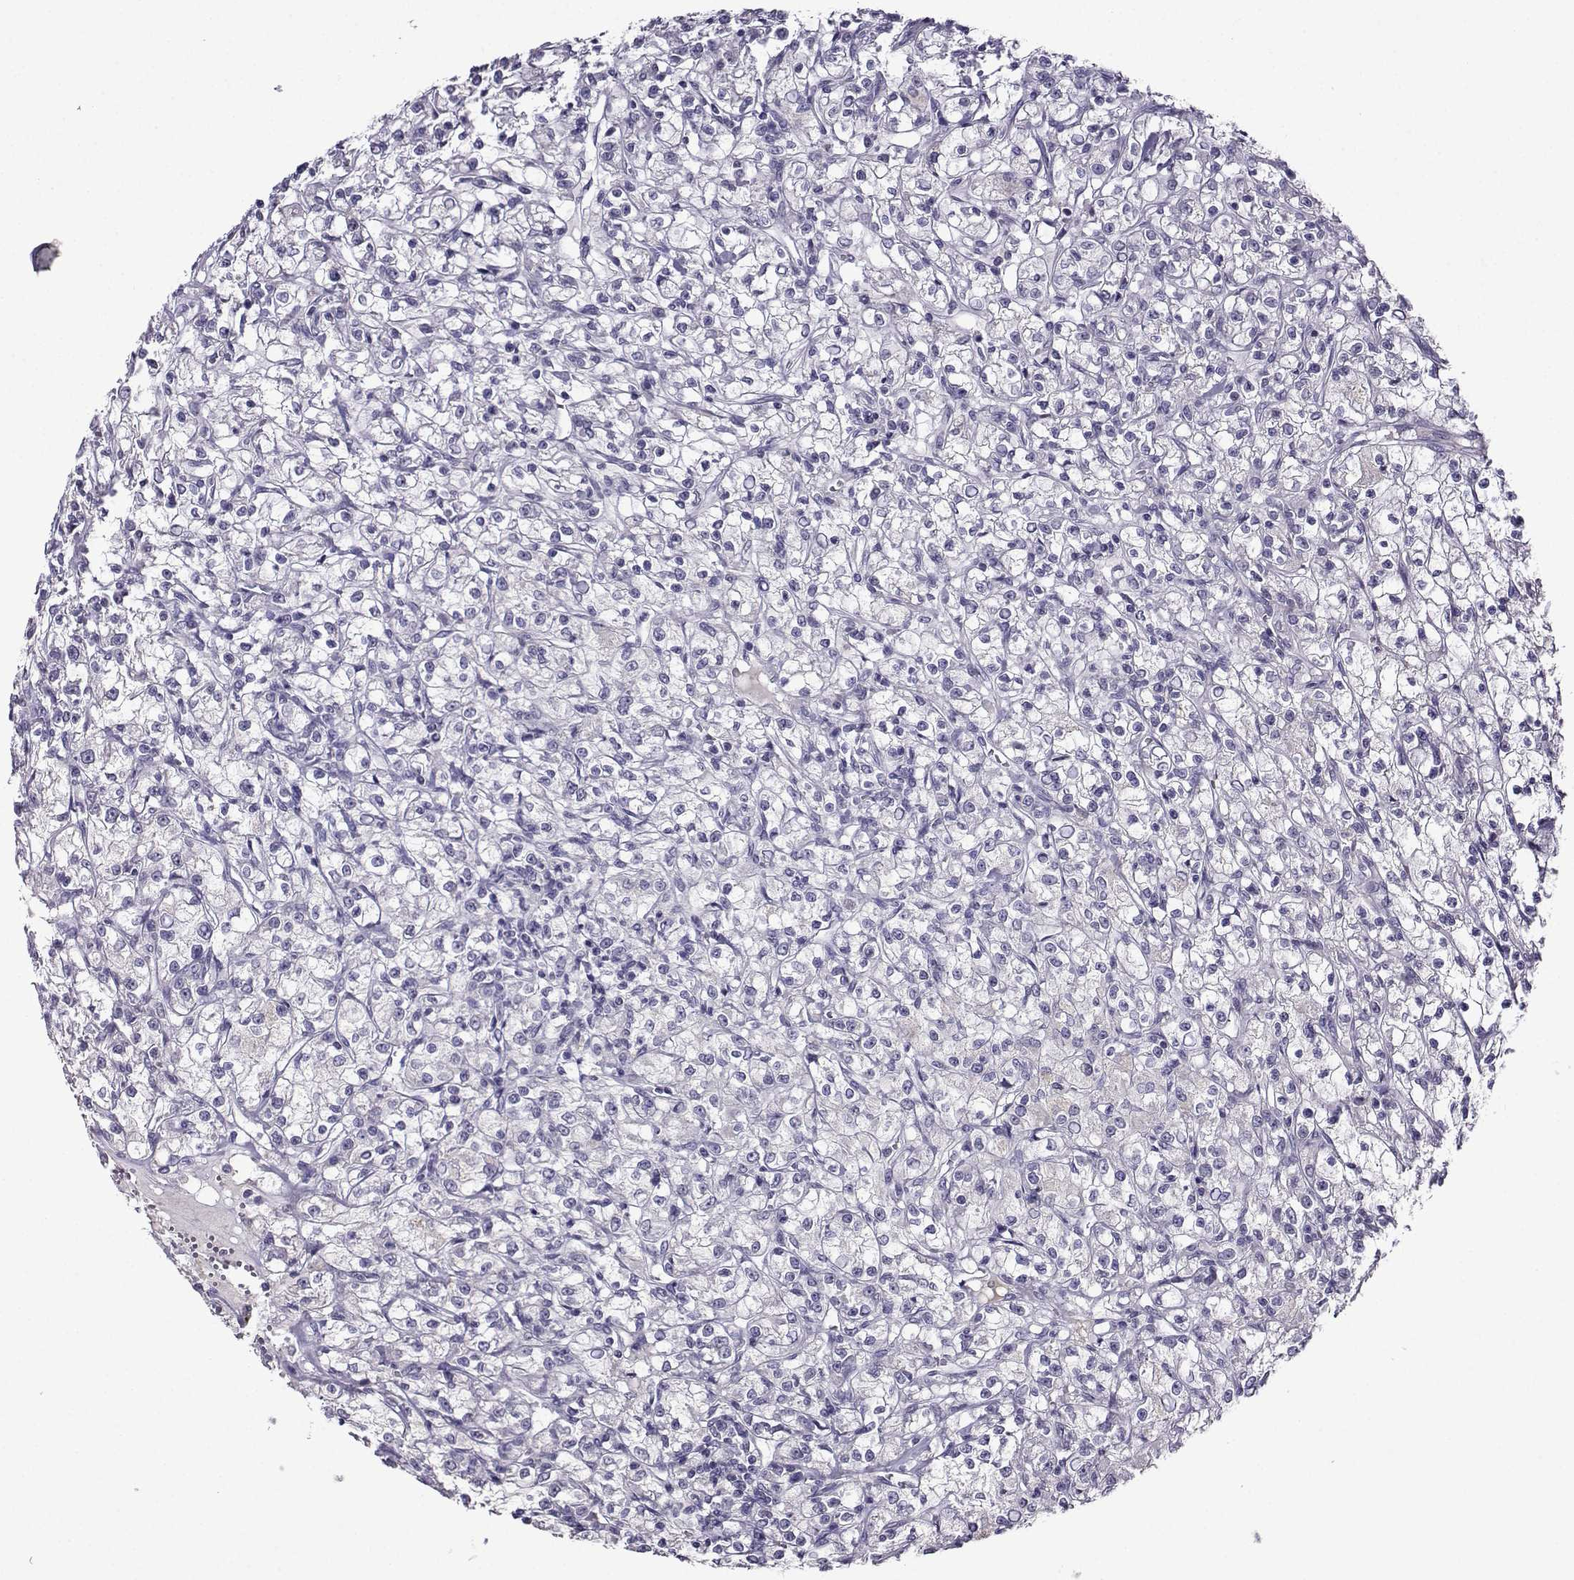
{"staining": {"intensity": "negative", "quantity": "none", "location": "none"}, "tissue": "renal cancer", "cell_type": "Tumor cells", "image_type": "cancer", "snomed": [{"axis": "morphology", "description": "Adenocarcinoma, NOS"}, {"axis": "topography", "description": "Kidney"}], "caption": "Immunohistochemistry photomicrograph of neoplastic tissue: adenocarcinoma (renal) stained with DAB (3,3'-diaminobenzidine) reveals no significant protein expression in tumor cells. (DAB (3,3'-diaminobenzidine) immunohistochemistry, high magnification).", "gene": "CRYBB1", "patient": {"sex": "female", "age": 59}}